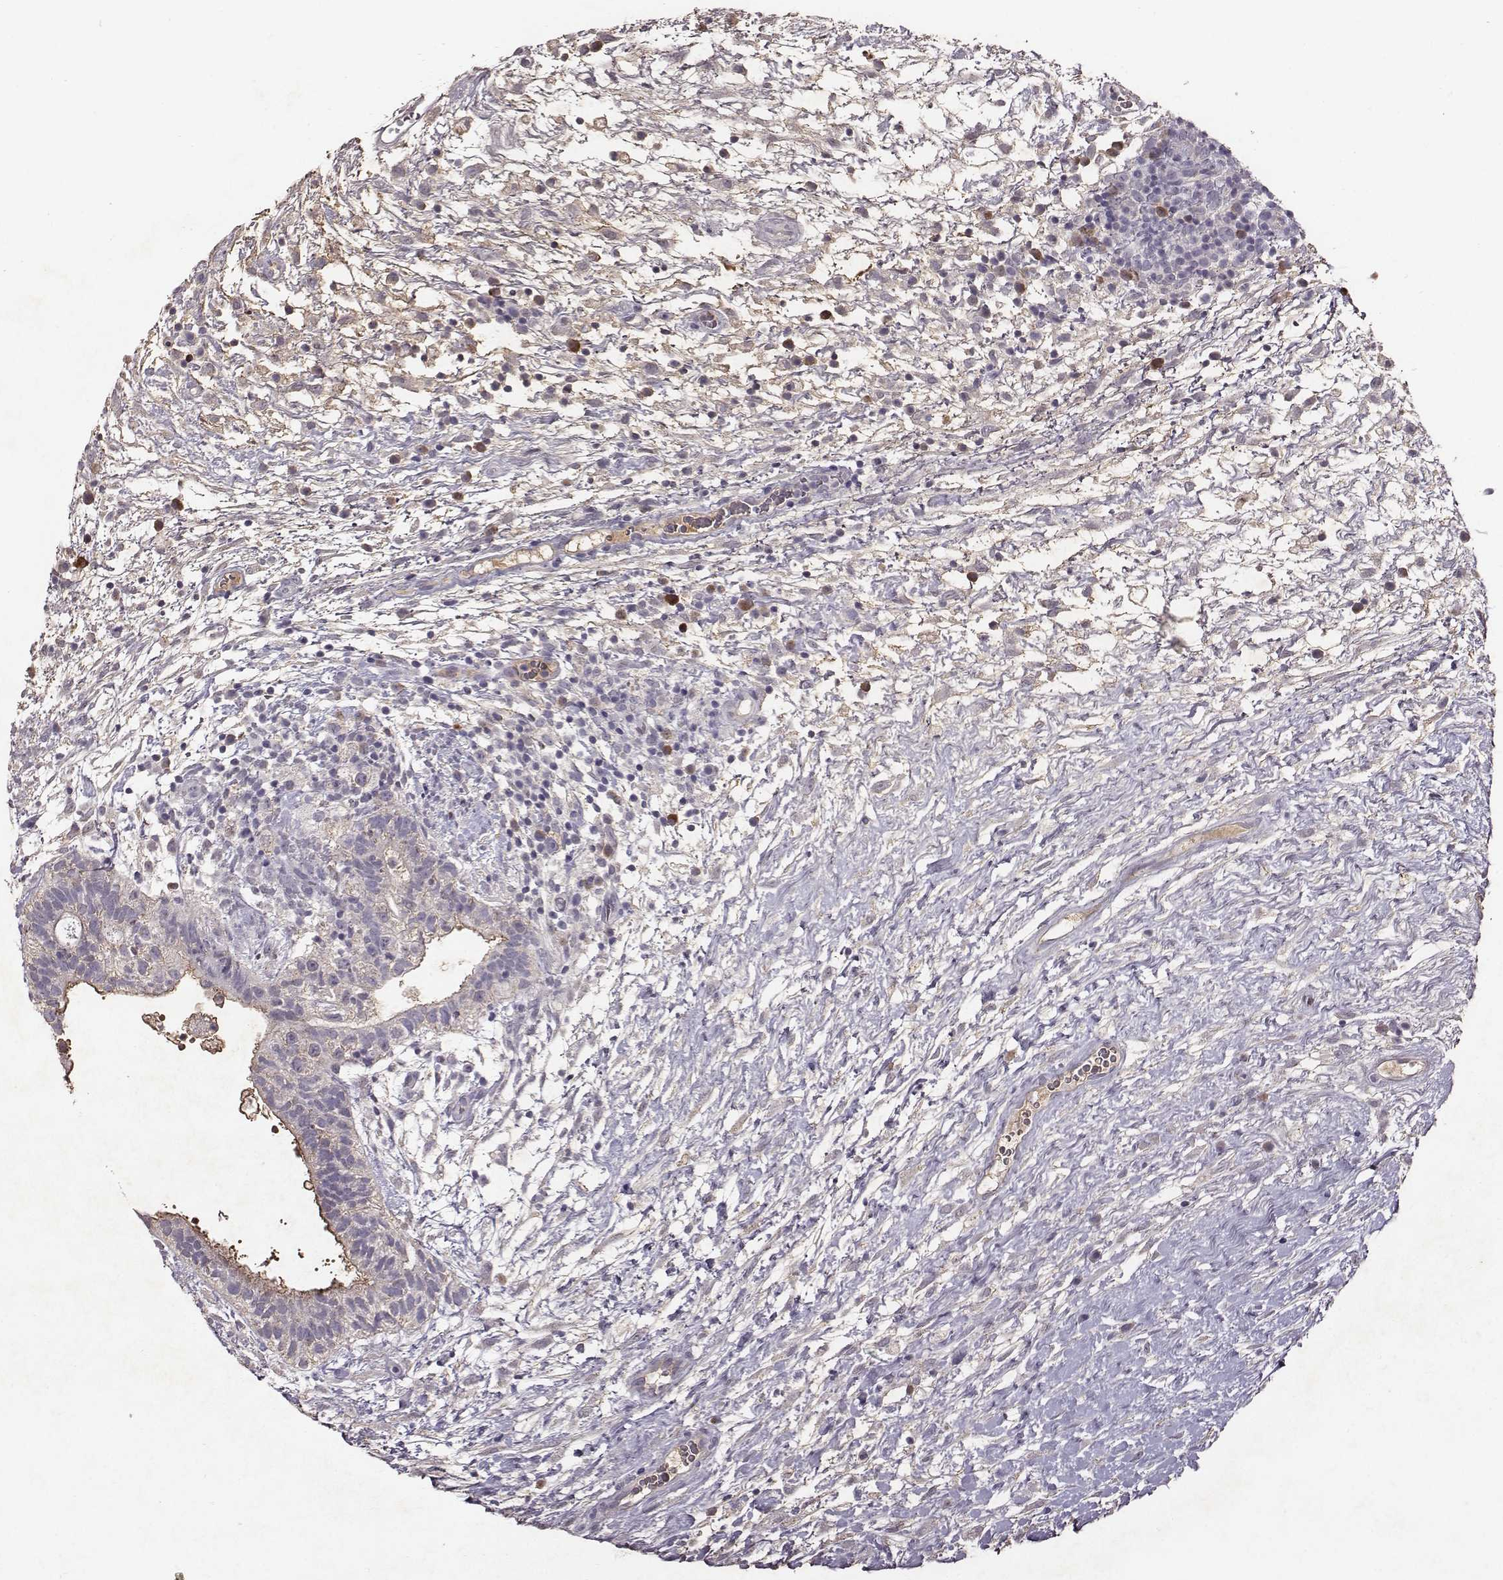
{"staining": {"intensity": "negative", "quantity": "none", "location": "none"}, "tissue": "testis cancer", "cell_type": "Tumor cells", "image_type": "cancer", "snomed": [{"axis": "morphology", "description": "Normal tissue, NOS"}, {"axis": "morphology", "description": "Carcinoma, Embryonal, NOS"}, {"axis": "topography", "description": "Testis"}], "caption": "Protein analysis of testis cancer (embryonal carcinoma) demonstrates no significant staining in tumor cells.", "gene": "SLC22A6", "patient": {"sex": "male", "age": 32}}